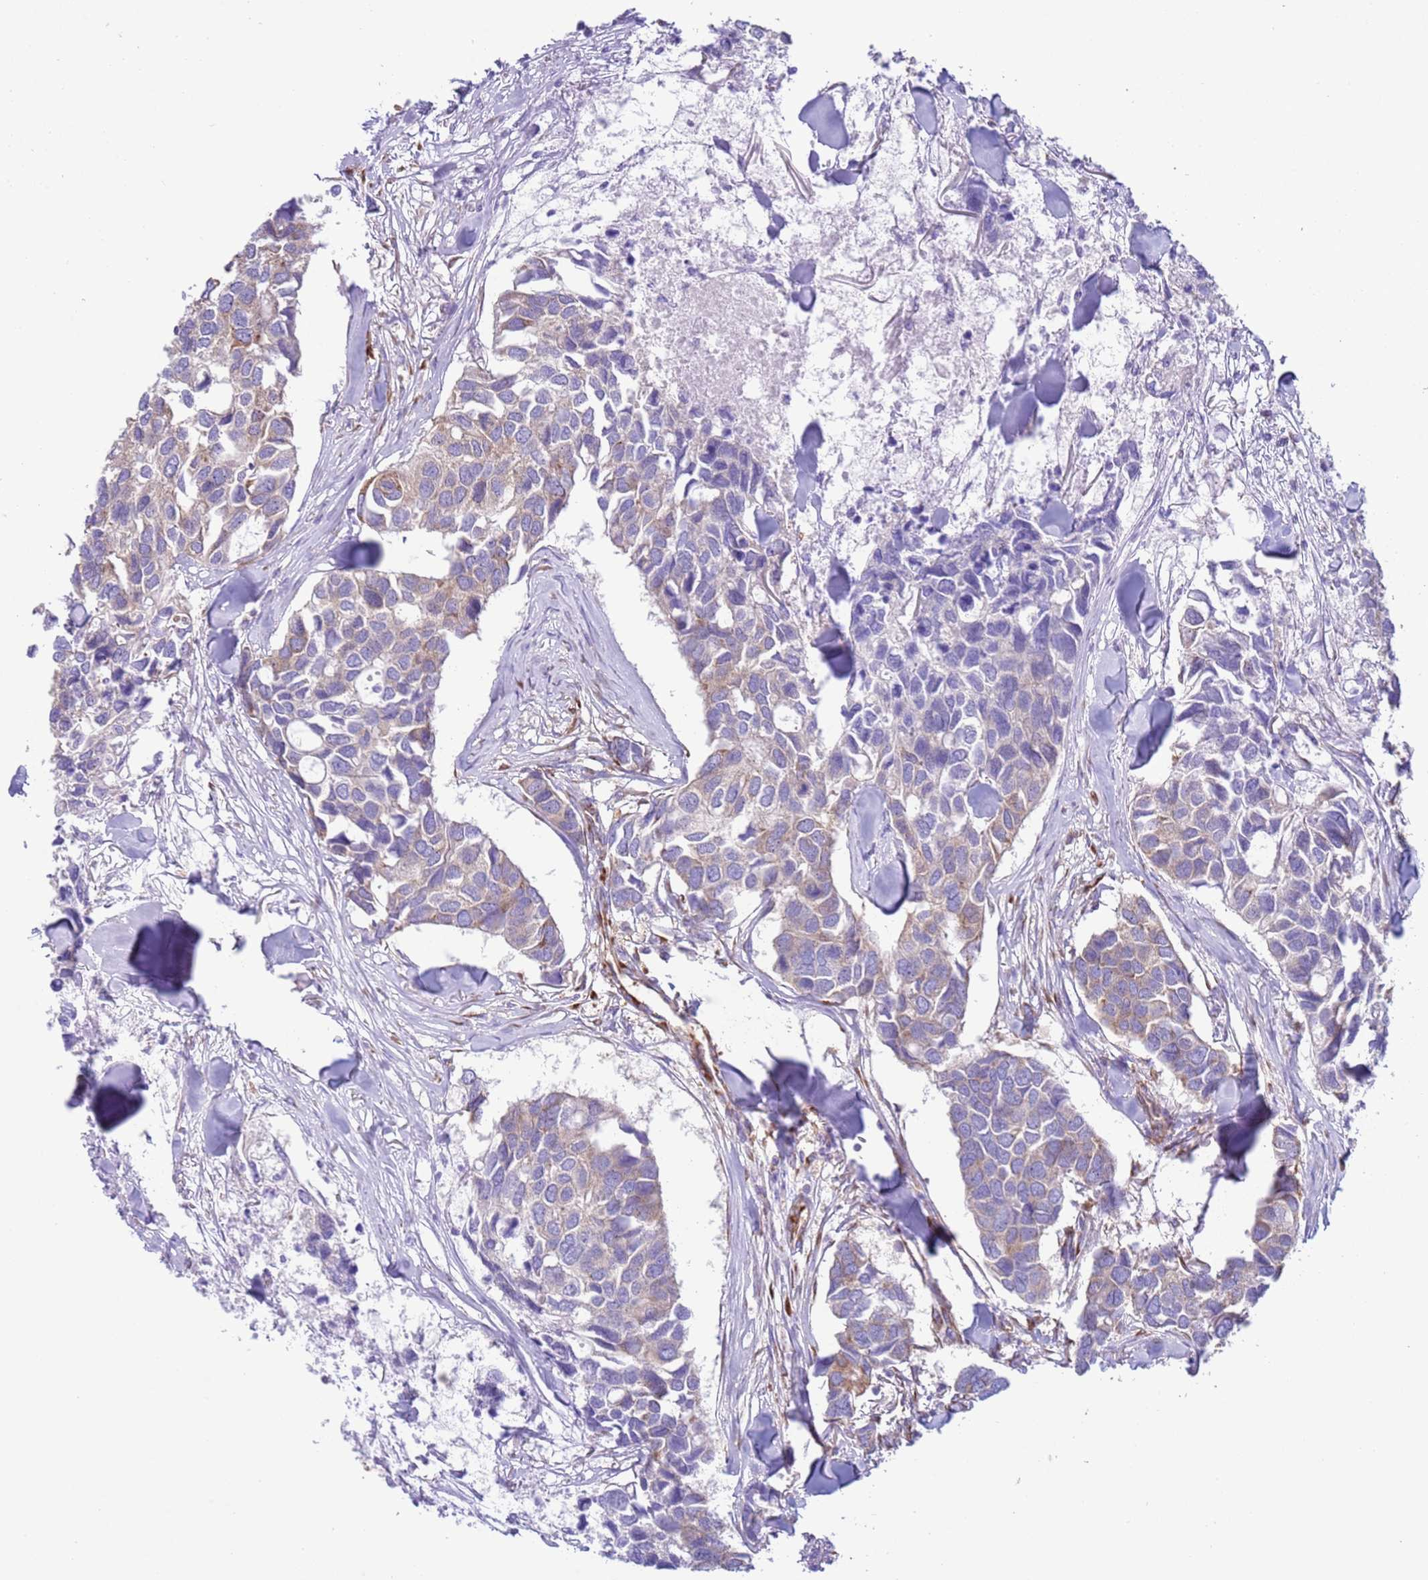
{"staining": {"intensity": "weak", "quantity": "25%-75%", "location": "cytoplasmic/membranous"}, "tissue": "breast cancer", "cell_type": "Tumor cells", "image_type": "cancer", "snomed": [{"axis": "morphology", "description": "Duct carcinoma"}, {"axis": "topography", "description": "Breast"}], "caption": "The micrograph demonstrates staining of intraductal carcinoma (breast), revealing weak cytoplasmic/membranous protein expression (brown color) within tumor cells.", "gene": "VARS1", "patient": {"sex": "female", "age": 83}}